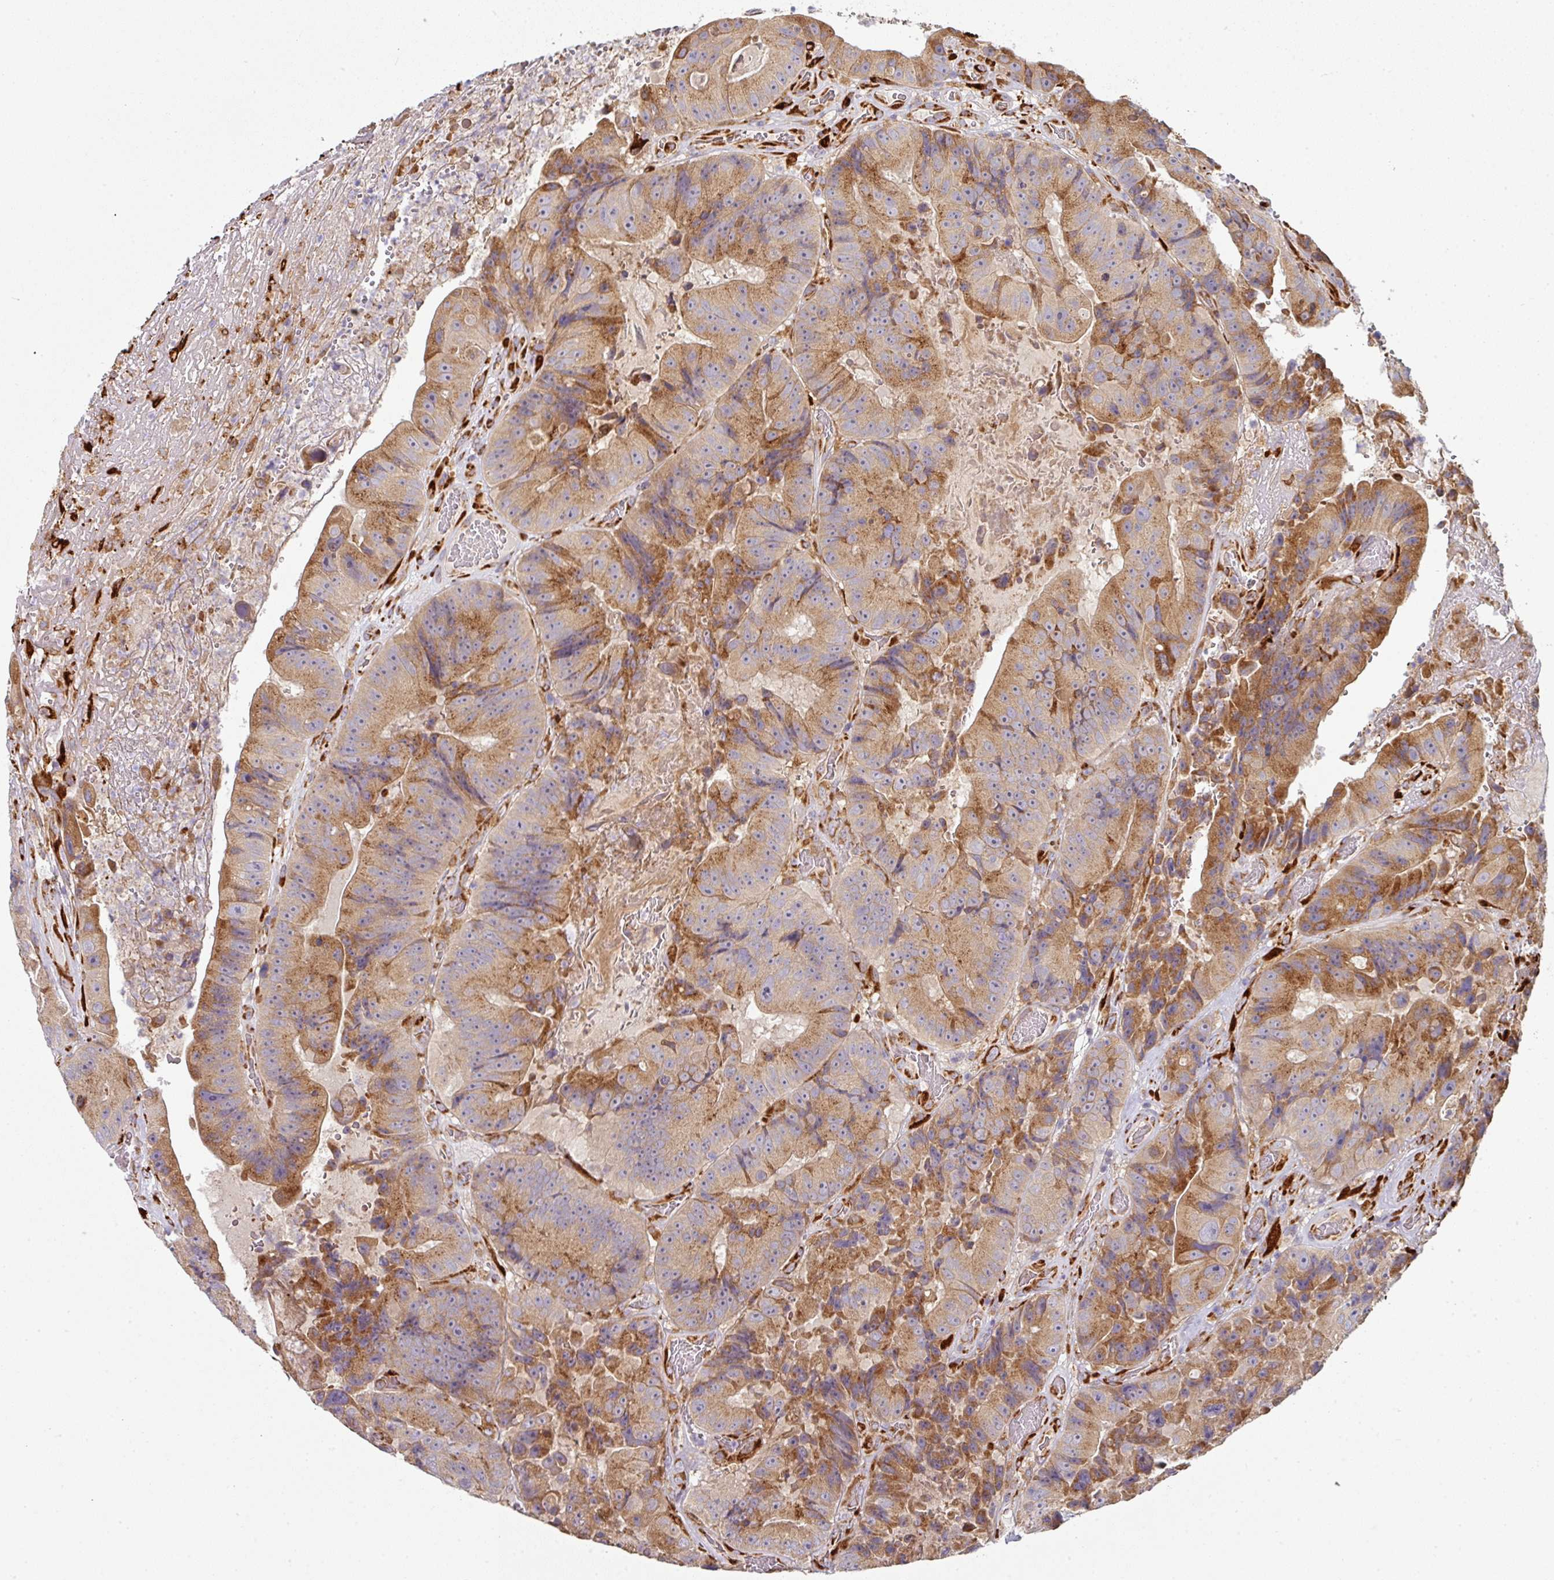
{"staining": {"intensity": "moderate", "quantity": ">75%", "location": "cytoplasmic/membranous"}, "tissue": "colorectal cancer", "cell_type": "Tumor cells", "image_type": "cancer", "snomed": [{"axis": "morphology", "description": "Adenocarcinoma, NOS"}, {"axis": "topography", "description": "Colon"}], "caption": "Brown immunohistochemical staining in human colorectal cancer exhibits moderate cytoplasmic/membranous staining in about >75% of tumor cells.", "gene": "ZNF268", "patient": {"sex": "female", "age": 86}}